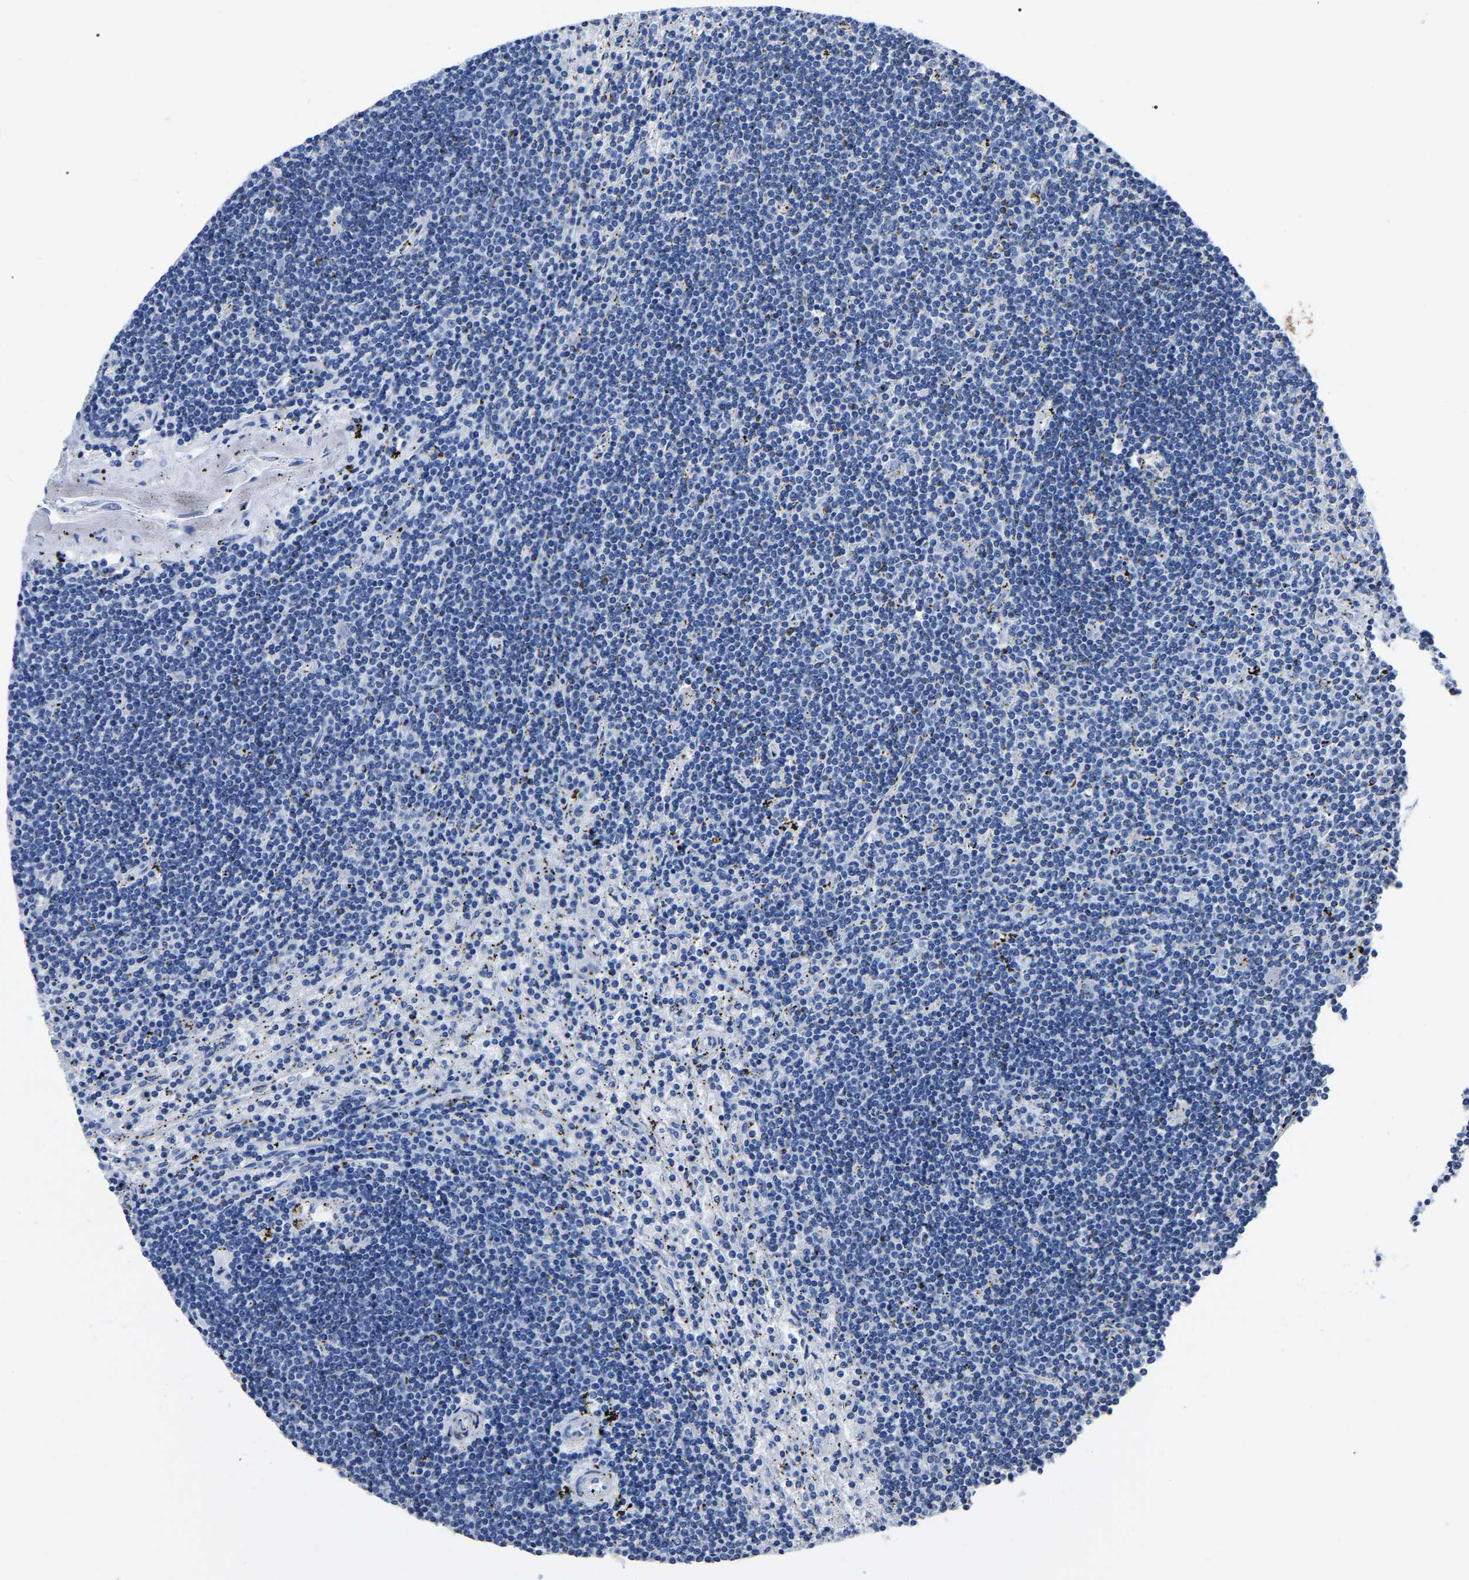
{"staining": {"intensity": "negative", "quantity": "none", "location": "none"}, "tissue": "lymphoma", "cell_type": "Tumor cells", "image_type": "cancer", "snomed": [{"axis": "morphology", "description": "Malignant lymphoma, non-Hodgkin's type, Low grade"}, {"axis": "topography", "description": "Spleen"}], "caption": "High power microscopy photomicrograph of an immunohistochemistry photomicrograph of low-grade malignant lymphoma, non-Hodgkin's type, revealing no significant expression in tumor cells.", "gene": "MOV10L1", "patient": {"sex": "male", "age": 76}}